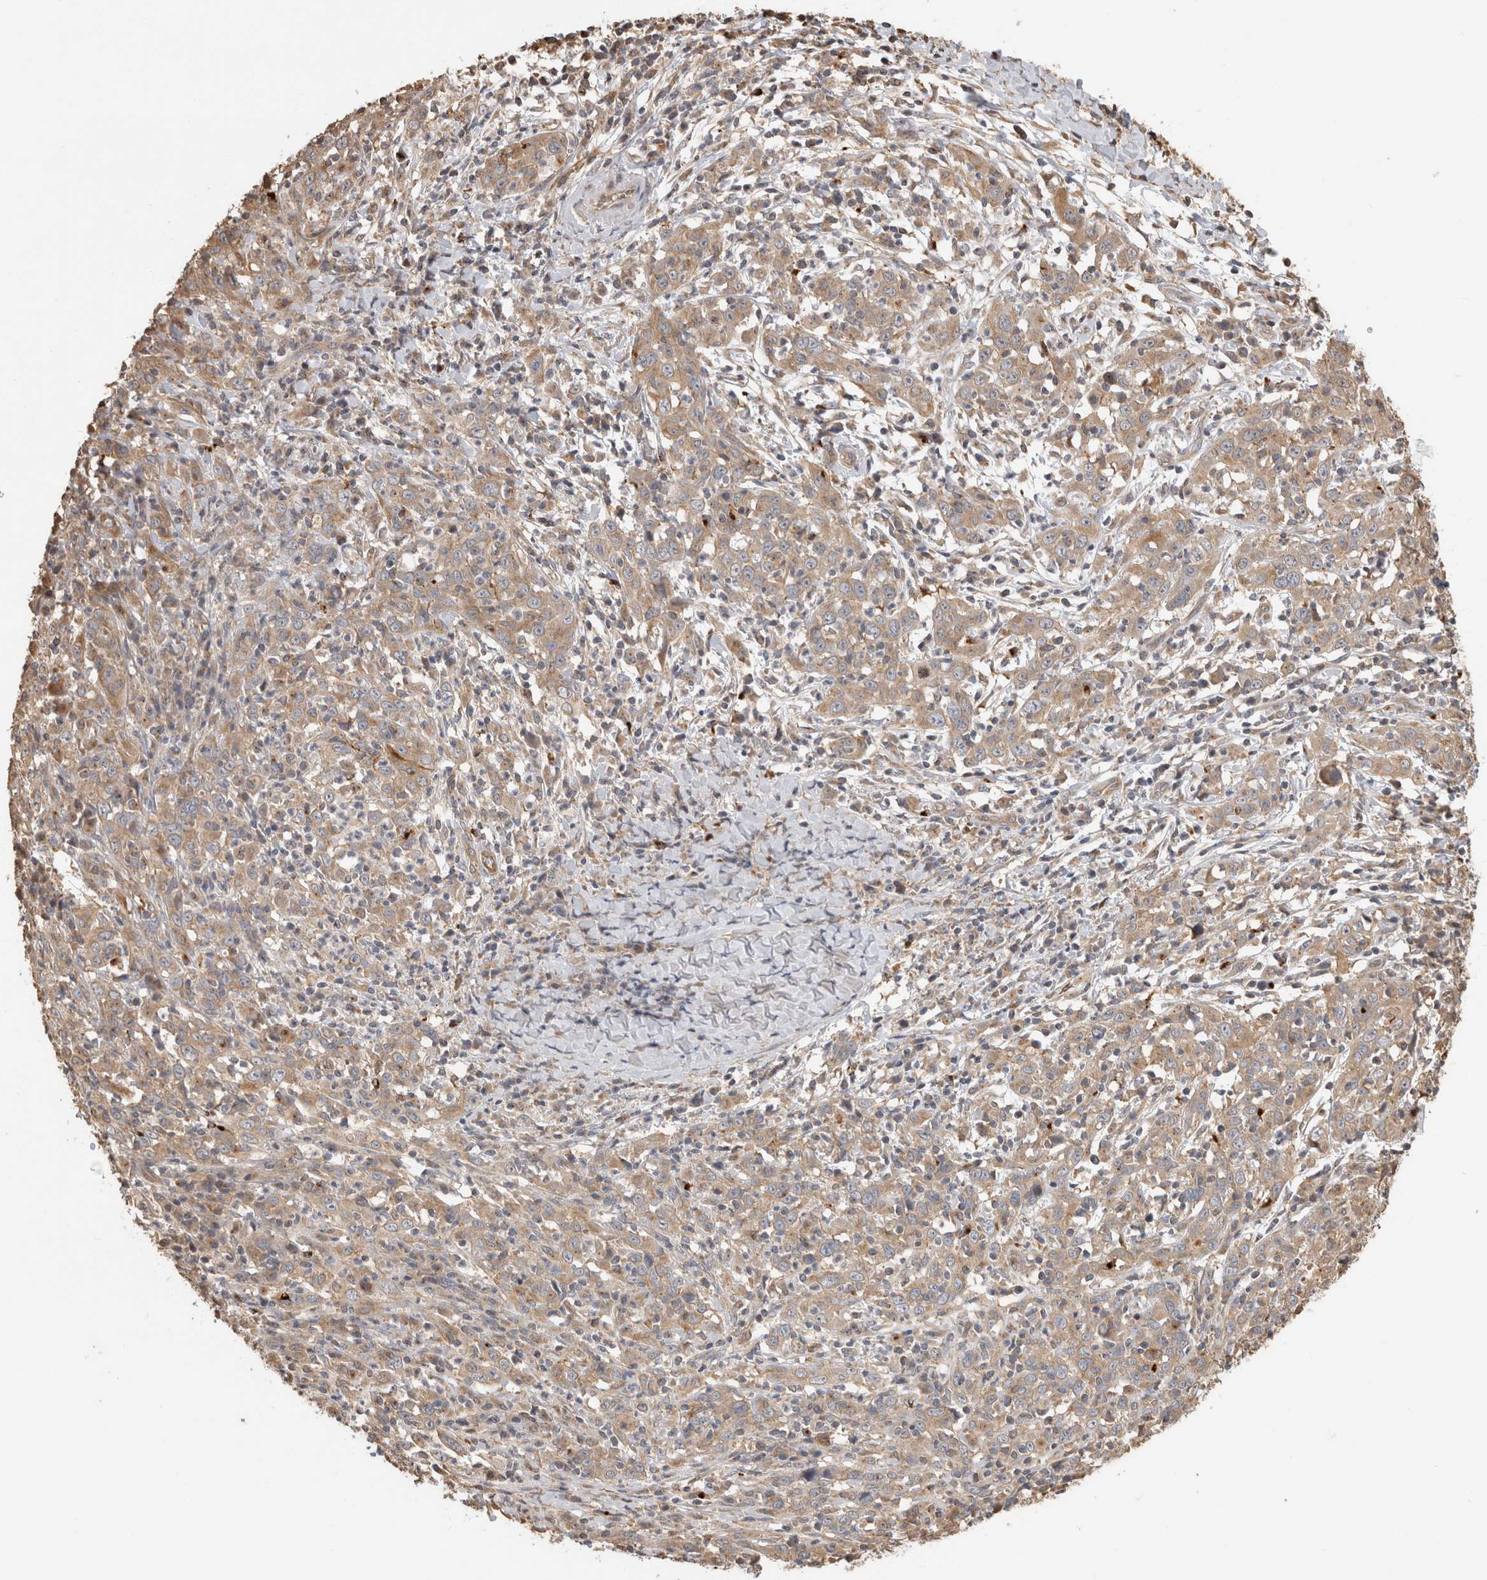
{"staining": {"intensity": "weak", "quantity": ">75%", "location": "cytoplasmic/membranous"}, "tissue": "cervical cancer", "cell_type": "Tumor cells", "image_type": "cancer", "snomed": [{"axis": "morphology", "description": "Squamous cell carcinoma, NOS"}, {"axis": "topography", "description": "Cervix"}], "caption": "The micrograph reveals immunohistochemical staining of cervical squamous cell carcinoma. There is weak cytoplasmic/membranous expression is identified in about >75% of tumor cells. The staining was performed using DAB (3,3'-diaminobenzidine) to visualize the protein expression in brown, while the nuclei were stained in blue with hematoxylin (Magnification: 20x).", "gene": "CLIP1", "patient": {"sex": "female", "age": 46}}